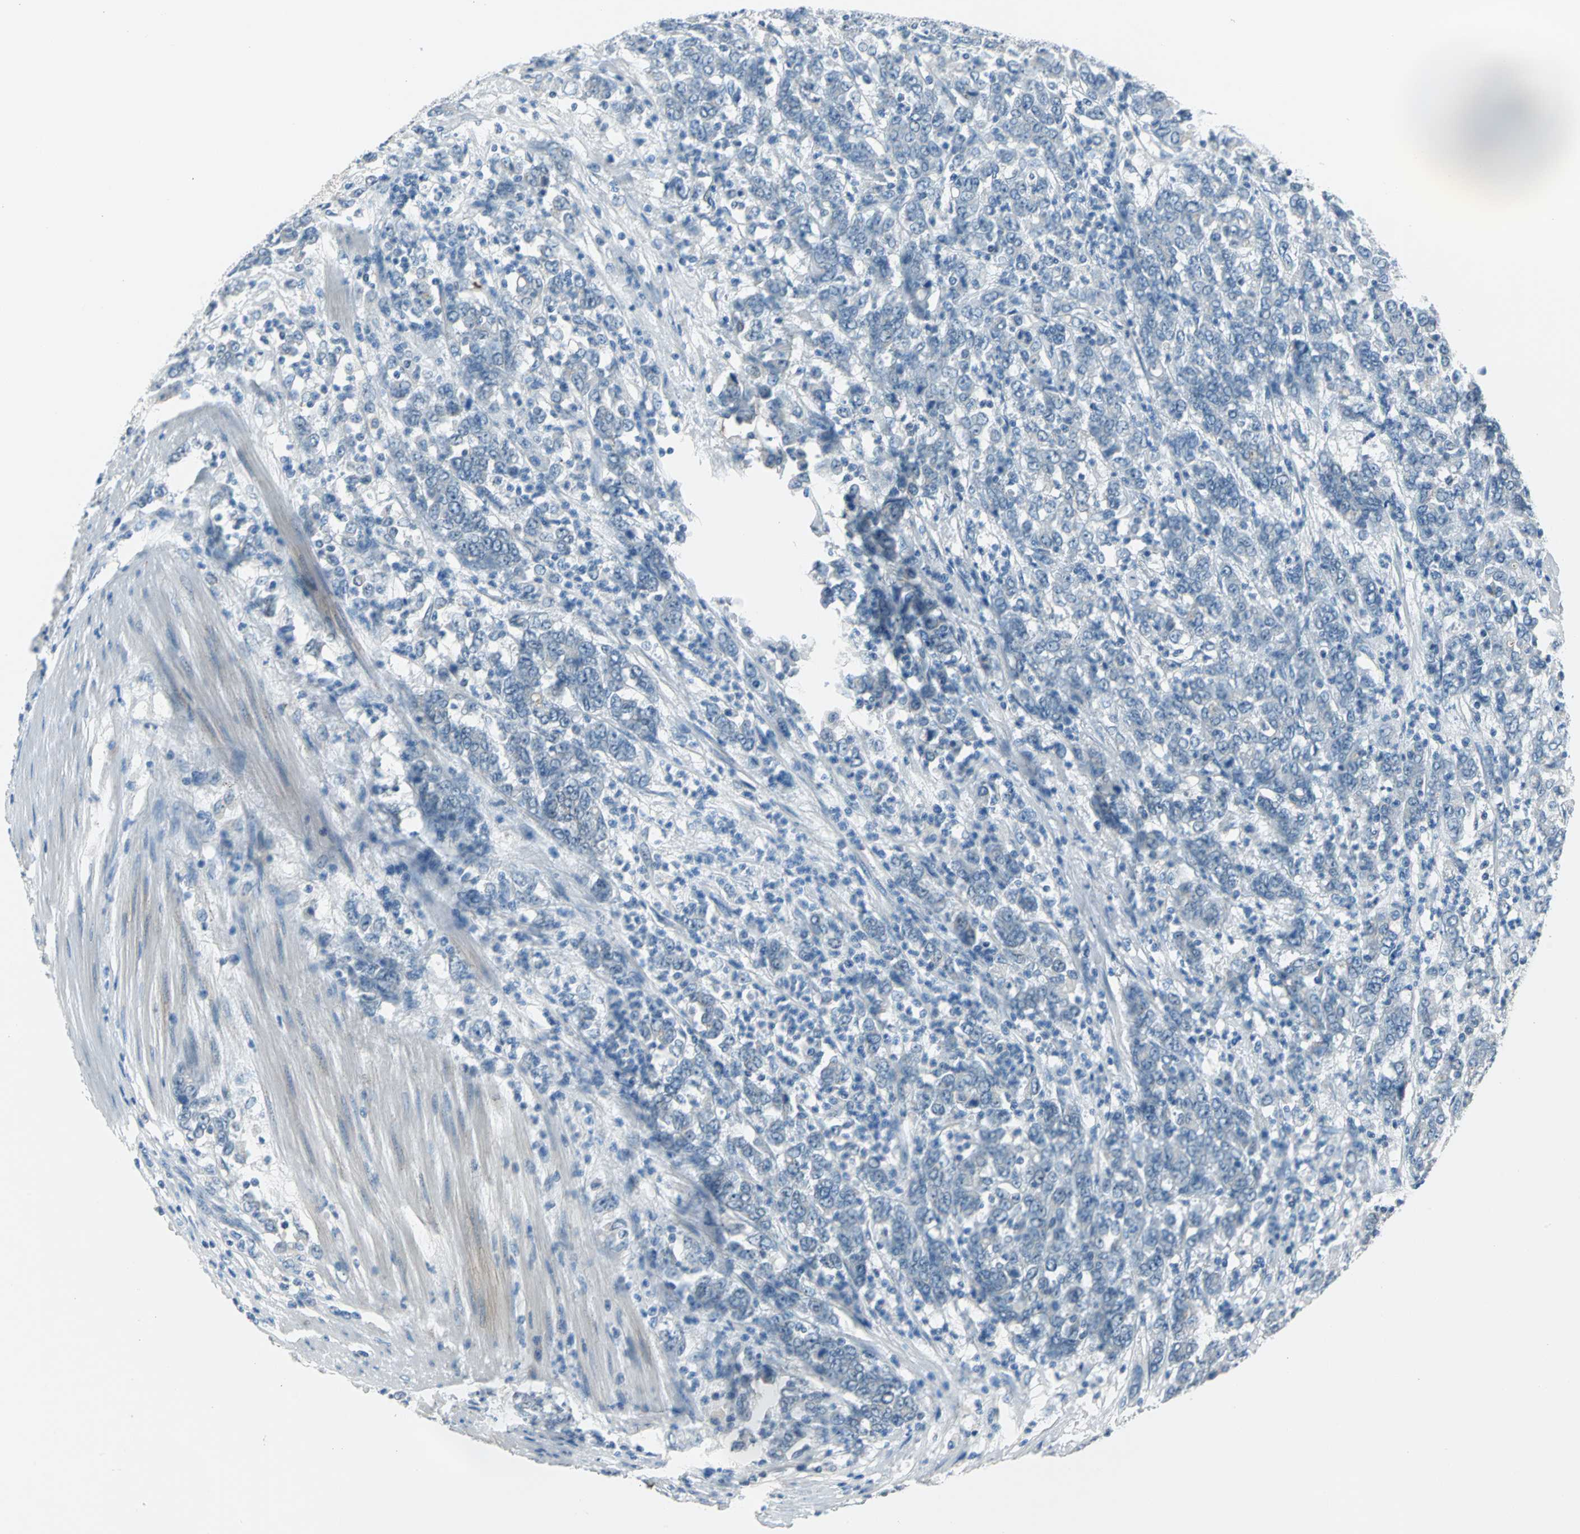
{"staining": {"intensity": "negative", "quantity": "none", "location": "none"}, "tissue": "stomach cancer", "cell_type": "Tumor cells", "image_type": "cancer", "snomed": [{"axis": "morphology", "description": "Adenocarcinoma, NOS"}, {"axis": "topography", "description": "Stomach, lower"}], "caption": "Tumor cells show no significant positivity in stomach adenocarcinoma.", "gene": "MUC4", "patient": {"sex": "female", "age": 71}}